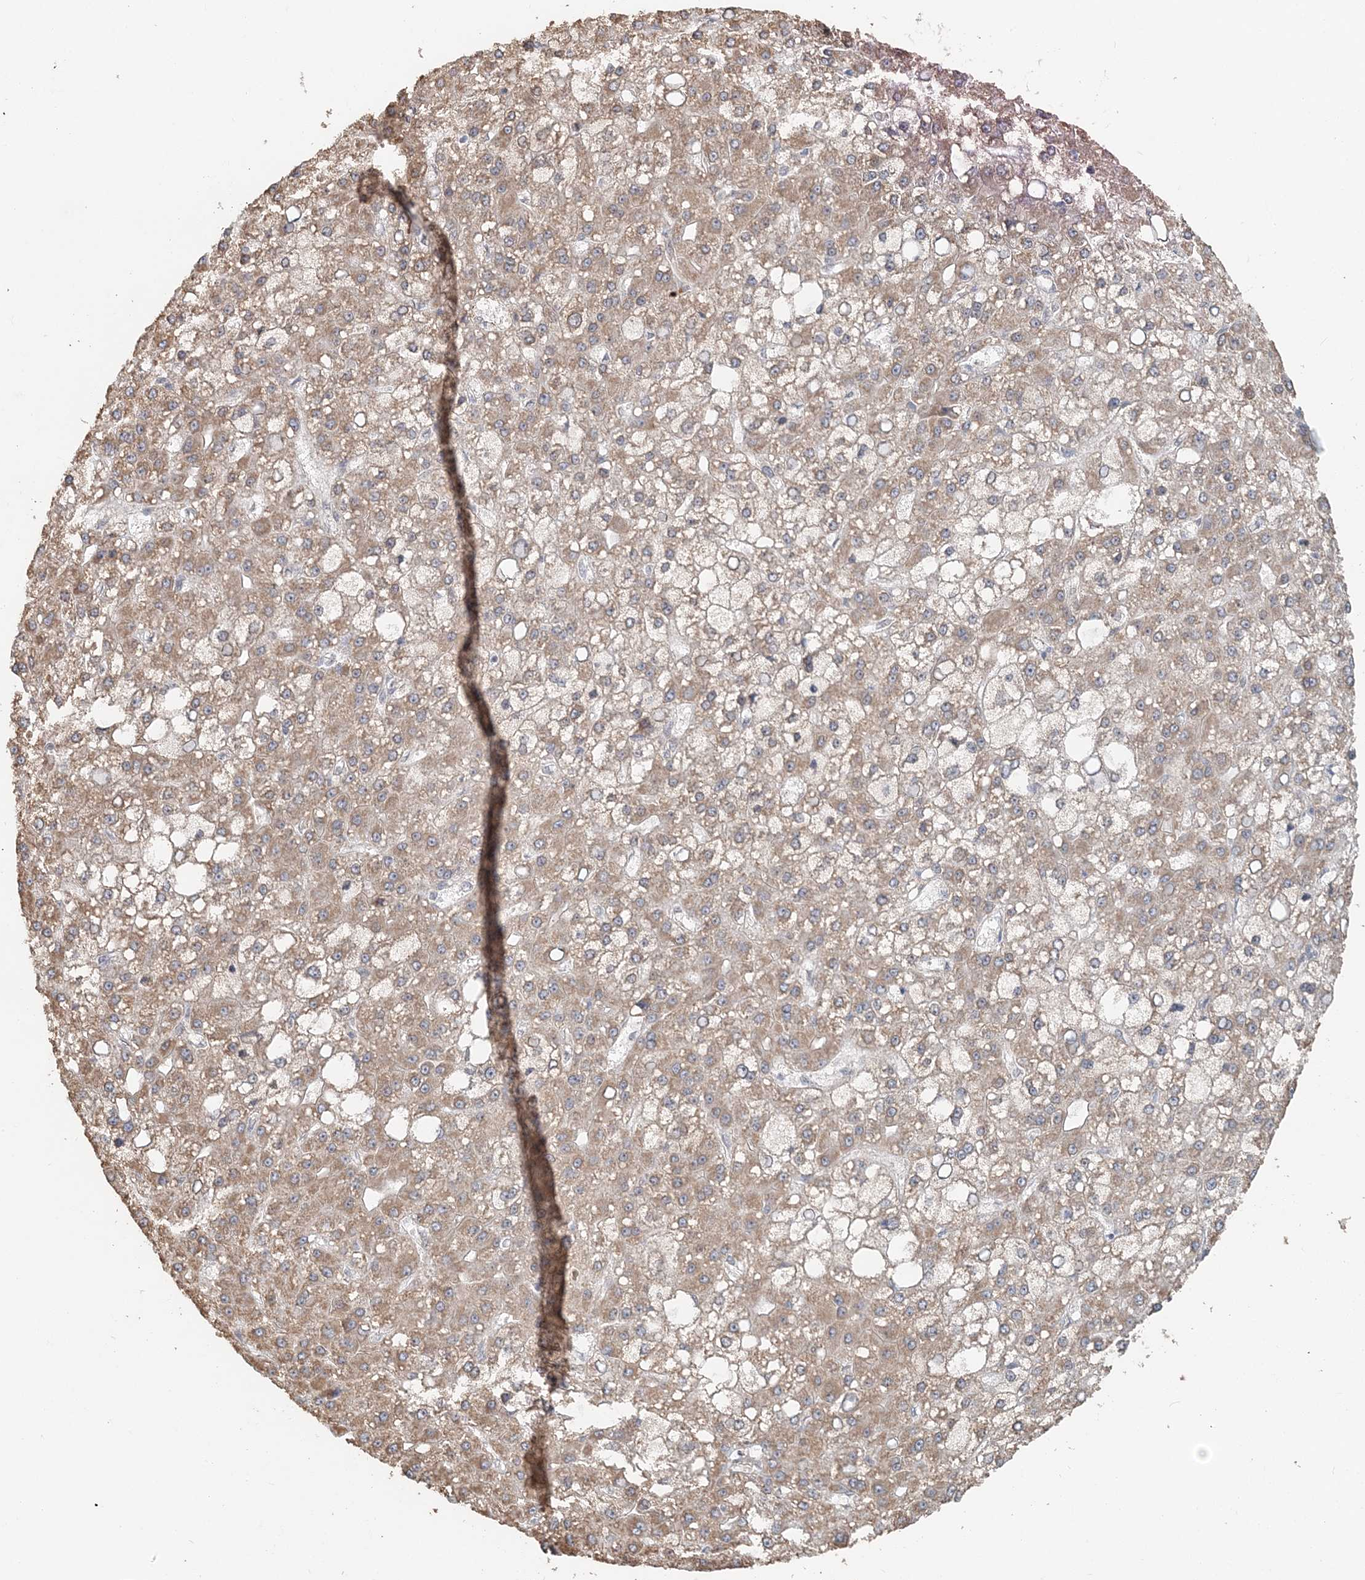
{"staining": {"intensity": "weak", "quantity": ">75%", "location": "cytoplasmic/membranous"}, "tissue": "liver cancer", "cell_type": "Tumor cells", "image_type": "cancer", "snomed": [{"axis": "morphology", "description": "Carcinoma, Hepatocellular, NOS"}, {"axis": "topography", "description": "Liver"}], "caption": "Liver hepatocellular carcinoma was stained to show a protein in brown. There is low levels of weak cytoplasmic/membranous expression in approximately >75% of tumor cells.", "gene": "FBXO38", "patient": {"sex": "male", "age": 67}}